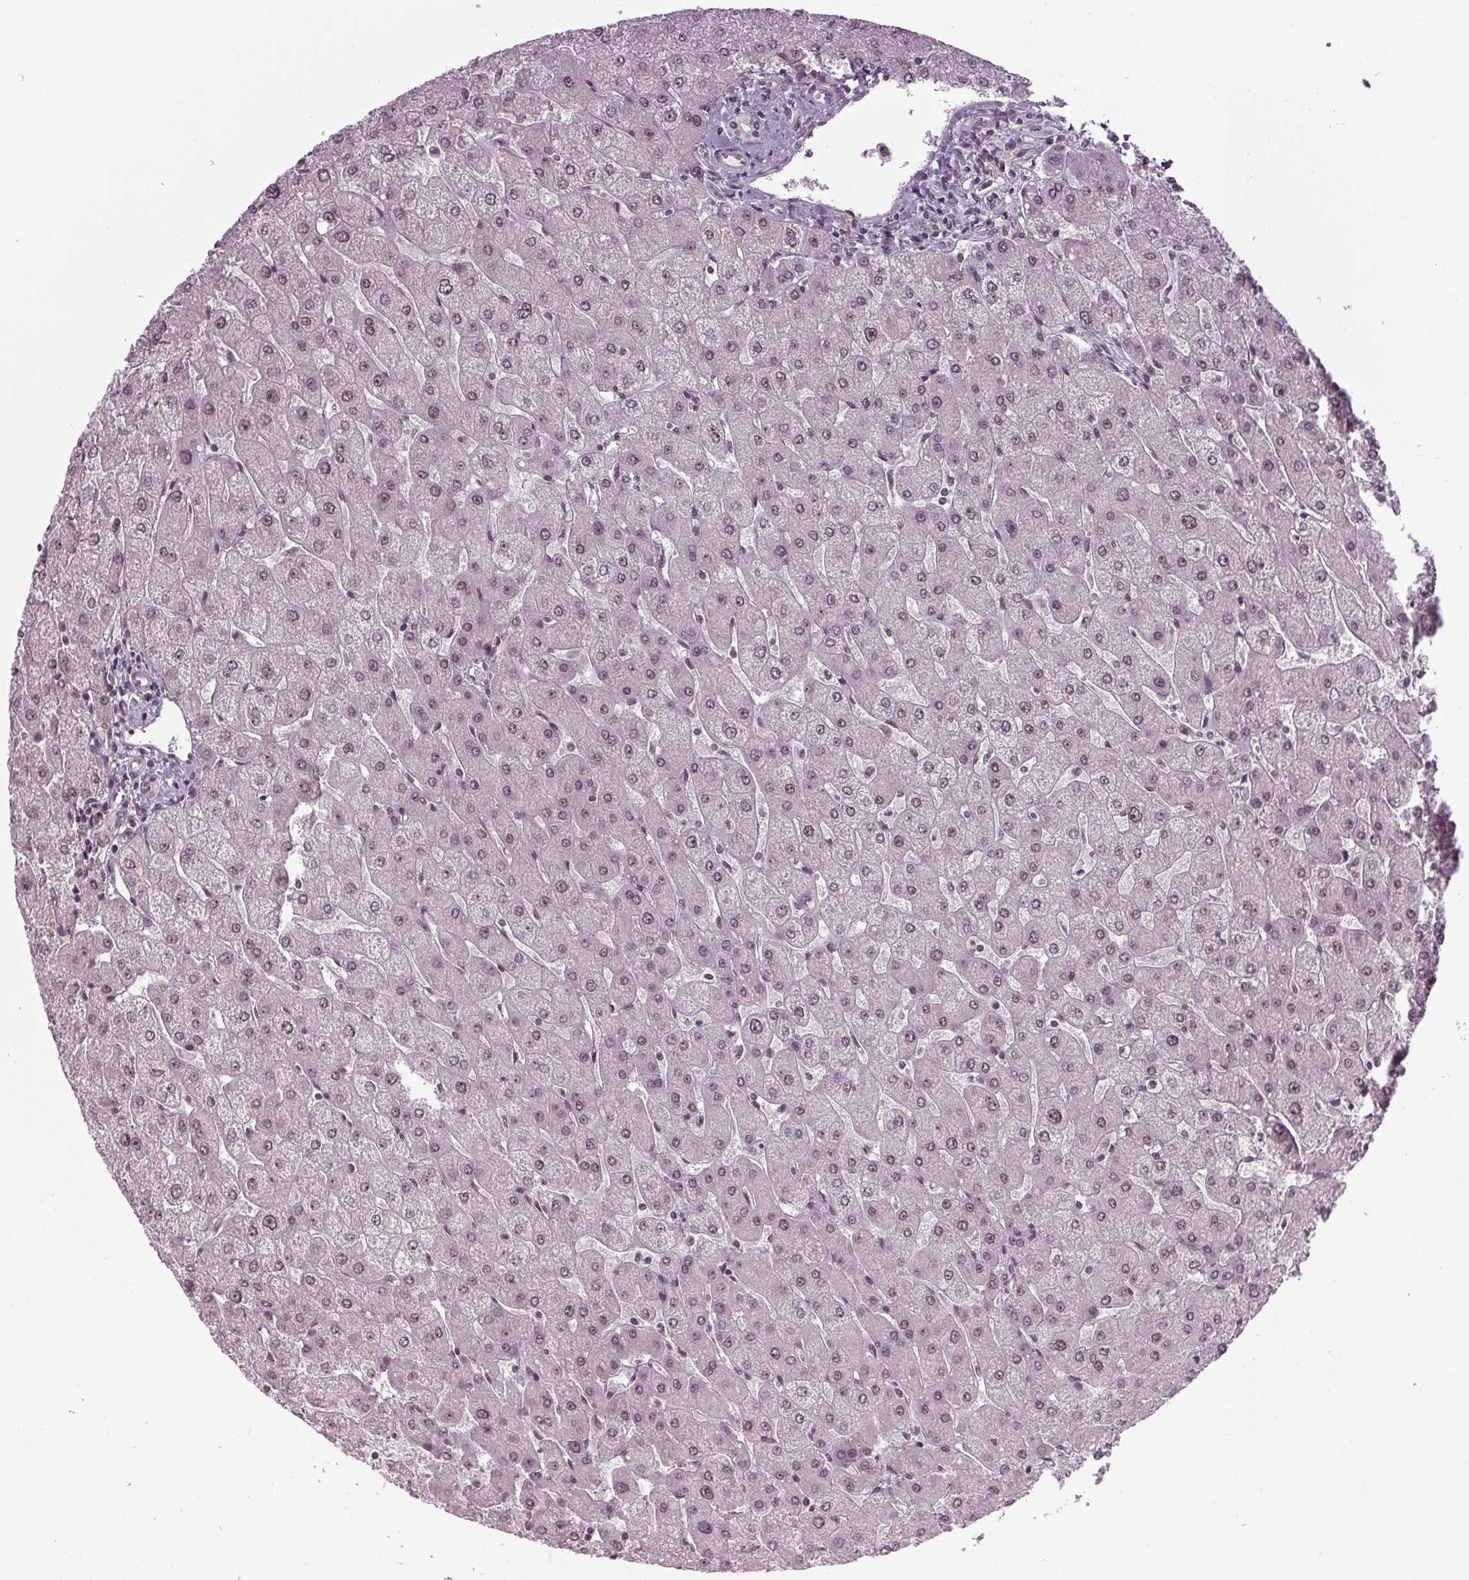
{"staining": {"intensity": "negative", "quantity": "none", "location": "none"}, "tissue": "liver", "cell_type": "Cholangiocytes", "image_type": "normal", "snomed": [{"axis": "morphology", "description": "Normal tissue, NOS"}, {"axis": "topography", "description": "Liver"}], "caption": "Liver stained for a protein using immunohistochemistry shows no staining cholangiocytes.", "gene": "DDX41", "patient": {"sex": "male", "age": 67}}